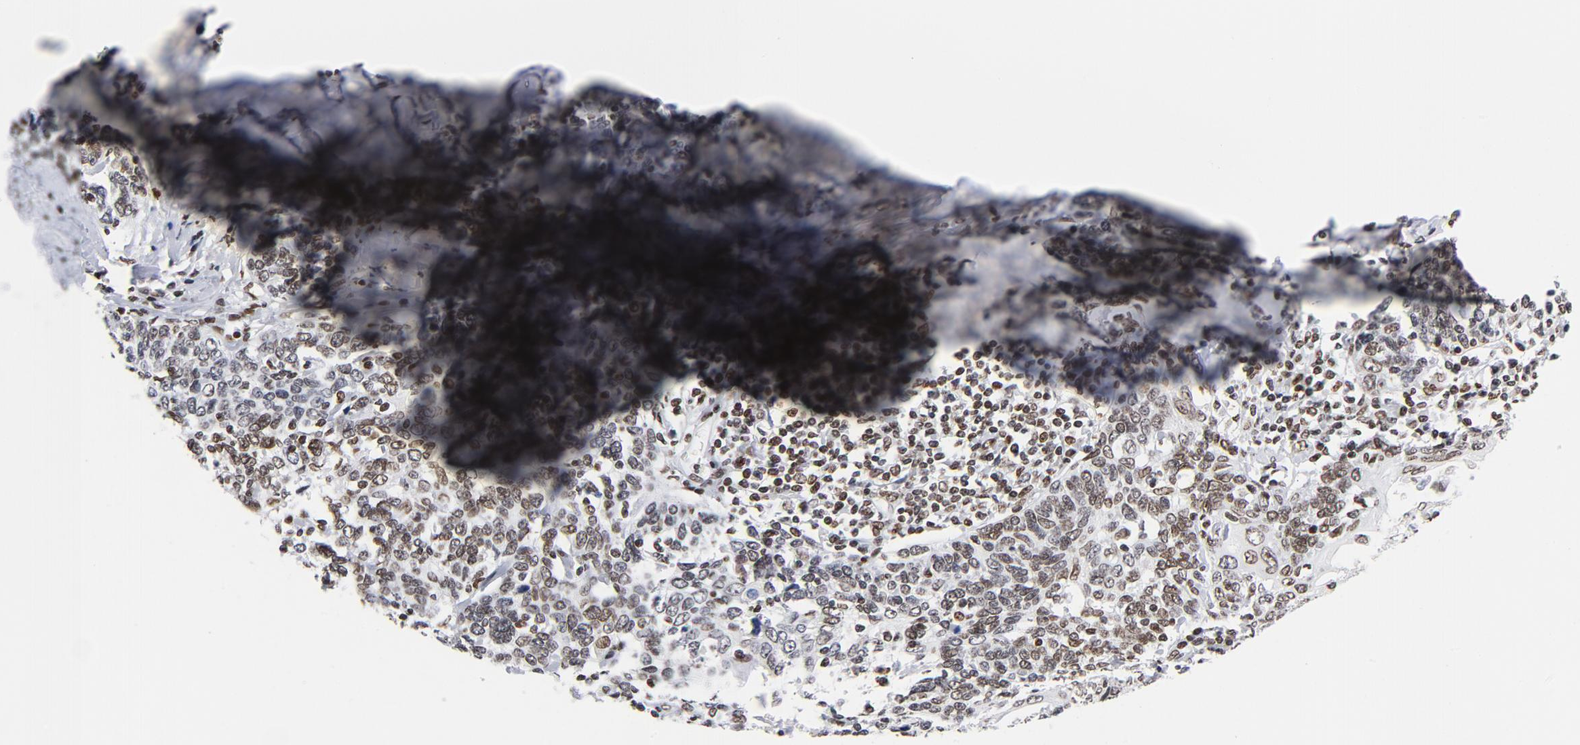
{"staining": {"intensity": "moderate", "quantity": ">75%", "location": "nuclear"}, "tissue": "cervical cancer", "cell_type": "Tumor cells", "image_type": "cancer", "snomed": [{"axis": "morphology", "description": "Squamous cell carcinoma, NOS"}, {"axis": "topography", "description": "Cervix"}], "caption": "Protein staining of cervical squamous cell carcinoma tissue exhibits moderate nuclear positivity in about >75% of tumor cells.", "gene": "TOP2B", "patient": {"sex": "female", "age": 41}}